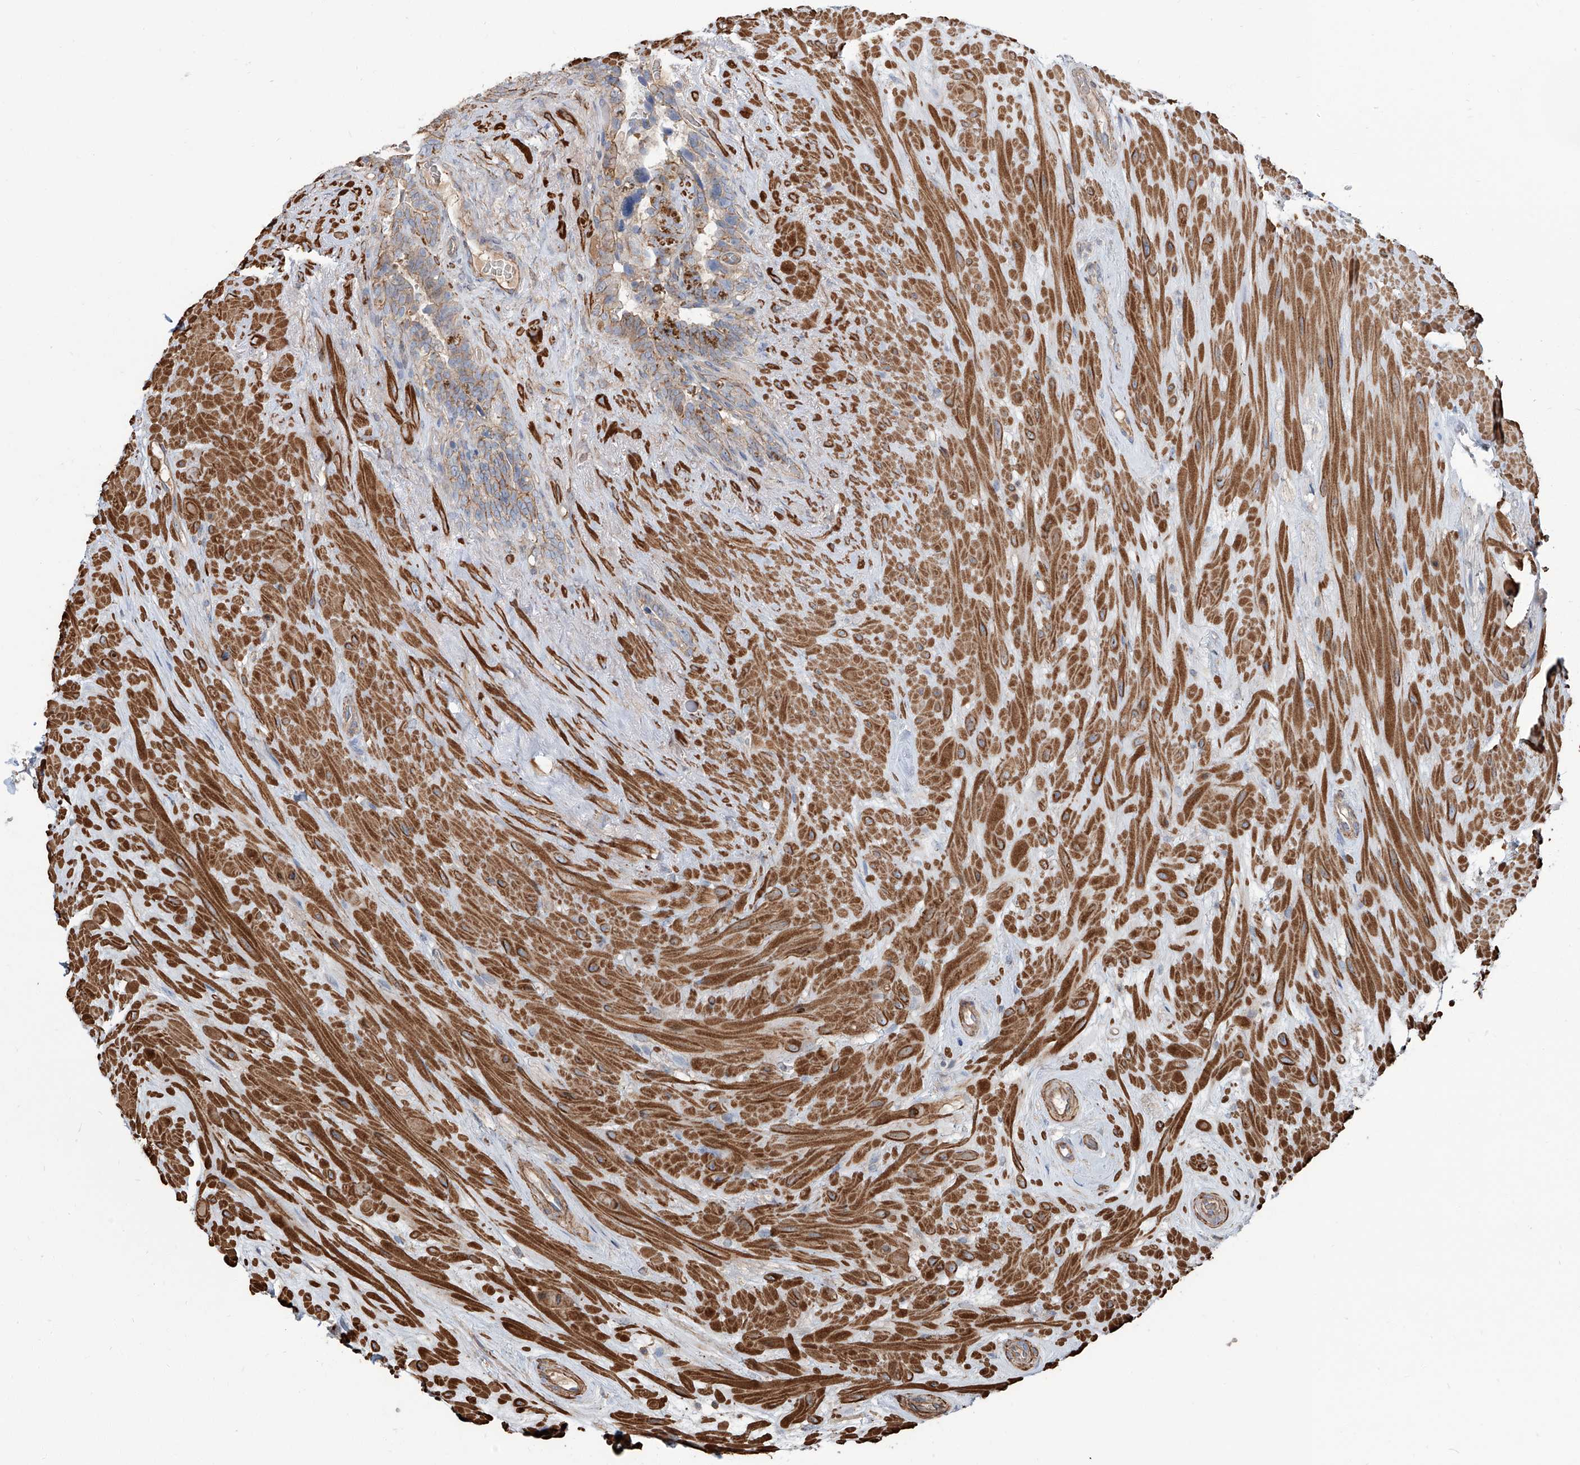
{"staining": {"intensity": "moderate", "quantity": "<25%", "location": "cytoplasmic/membranous"}, "tissue": "seminal vesicle", "cell_type": "Glandular cells", "image_type": "normal", "snomed": [{"axis": "morphology", "description": "Normal tissue, NOS"}, {"axis": "topography", "description": "Seminal veicle"}], "caption": "High-power microscopy captured an immunohistochemistry histopathology image of normal seminal vesicle, revealing moderate cytoplasmic/membranous staining in approximately <25% of glandular cells.", "gene": "PIEZO2", "patient": {"sex": "male", "age": 80}}